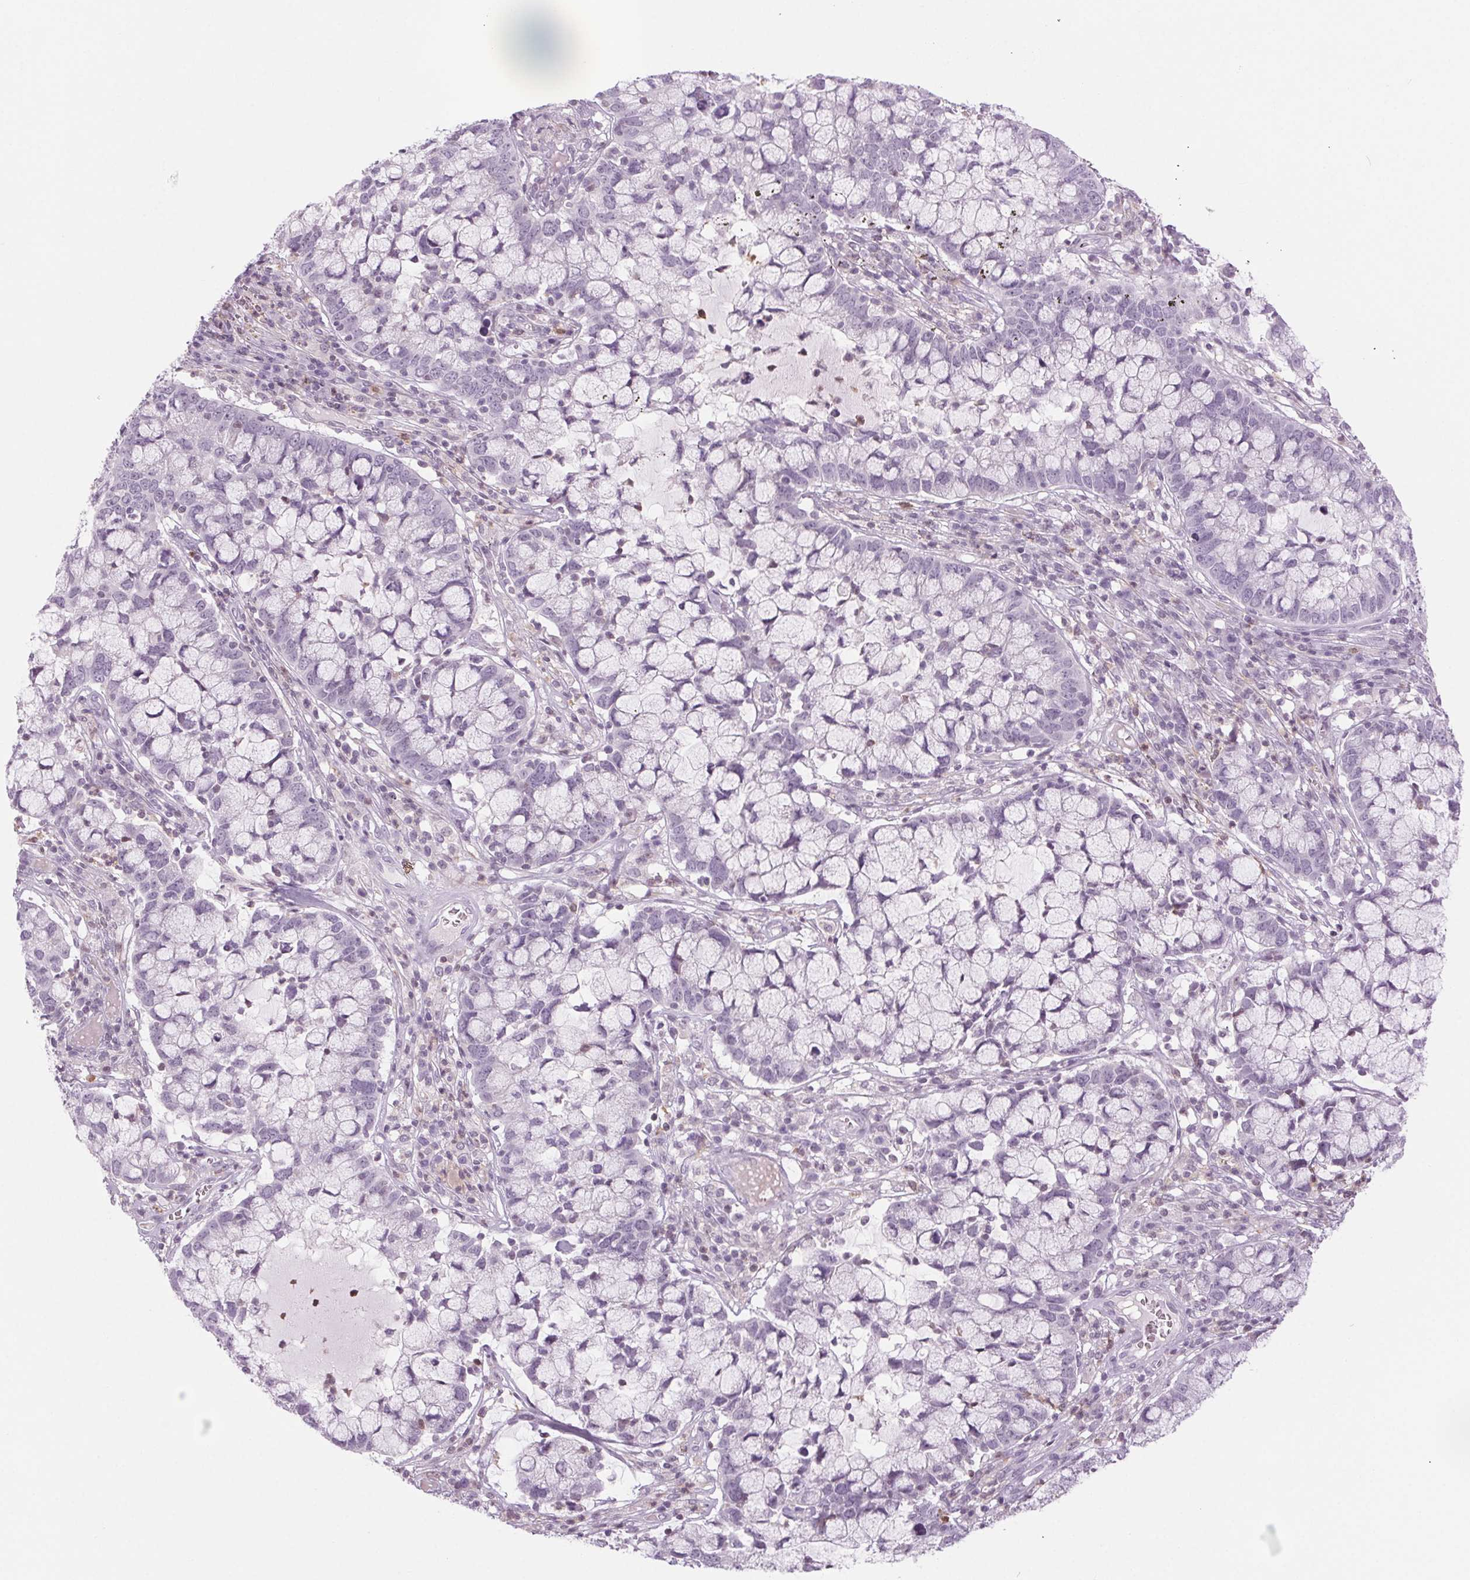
{"staining": {"intensity": "negative", "quantity": "none", "location": "none"}, "tissue": "cervical cancer", "cell_type": "Tumor cells", "image_type": "cancer", "snomed": [{"axis": "morphology", "description": "Adenocarcinoma, NOS"}, {"axis": "topography", "description": "Cervix"}], "caption": "Tumor cells show no significant positivity in cervical cancer.", "gene": "SLC6A19", "patient": {"sex": "female", "age": 40}}